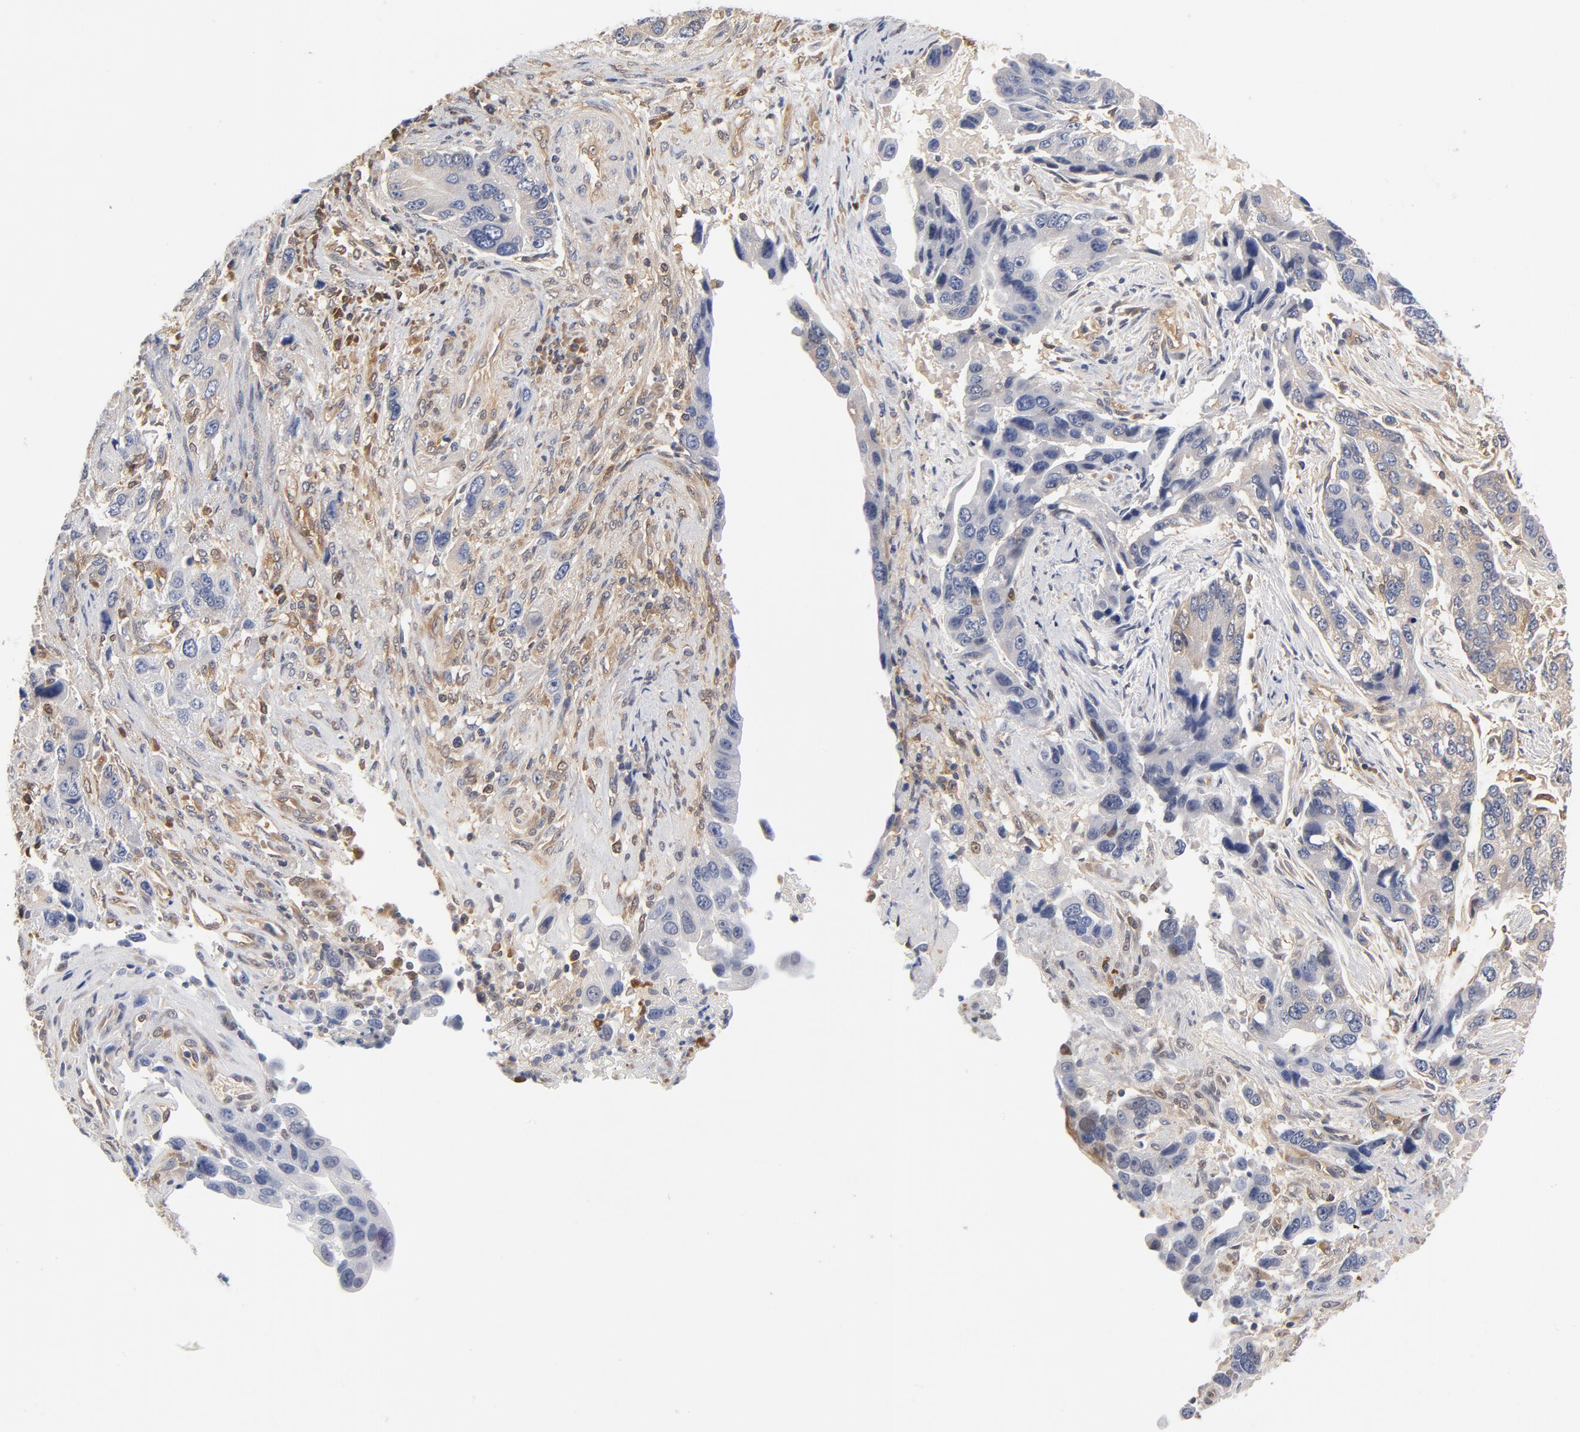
{"staining": {"intensity": "negative", "quantity": "none", "location": "none"}, "tissue": "stomach cancer", "cell_type": "Tumor cells", "image_type": "cancer", "snomed": [{"axis": "morphology", "description": "Adenocarcinoma, NOS"}, {"axis": "topography", "description": "Stomach, lower"}], "caption": "High power microscopy histopathology image of an immunohistochemistry (IHC) histopathology image of stomach cancer, revealing no significant expression in tumor cells.", "gene": "ASMTL", "patient": {"sex": "female", "age": 93}}